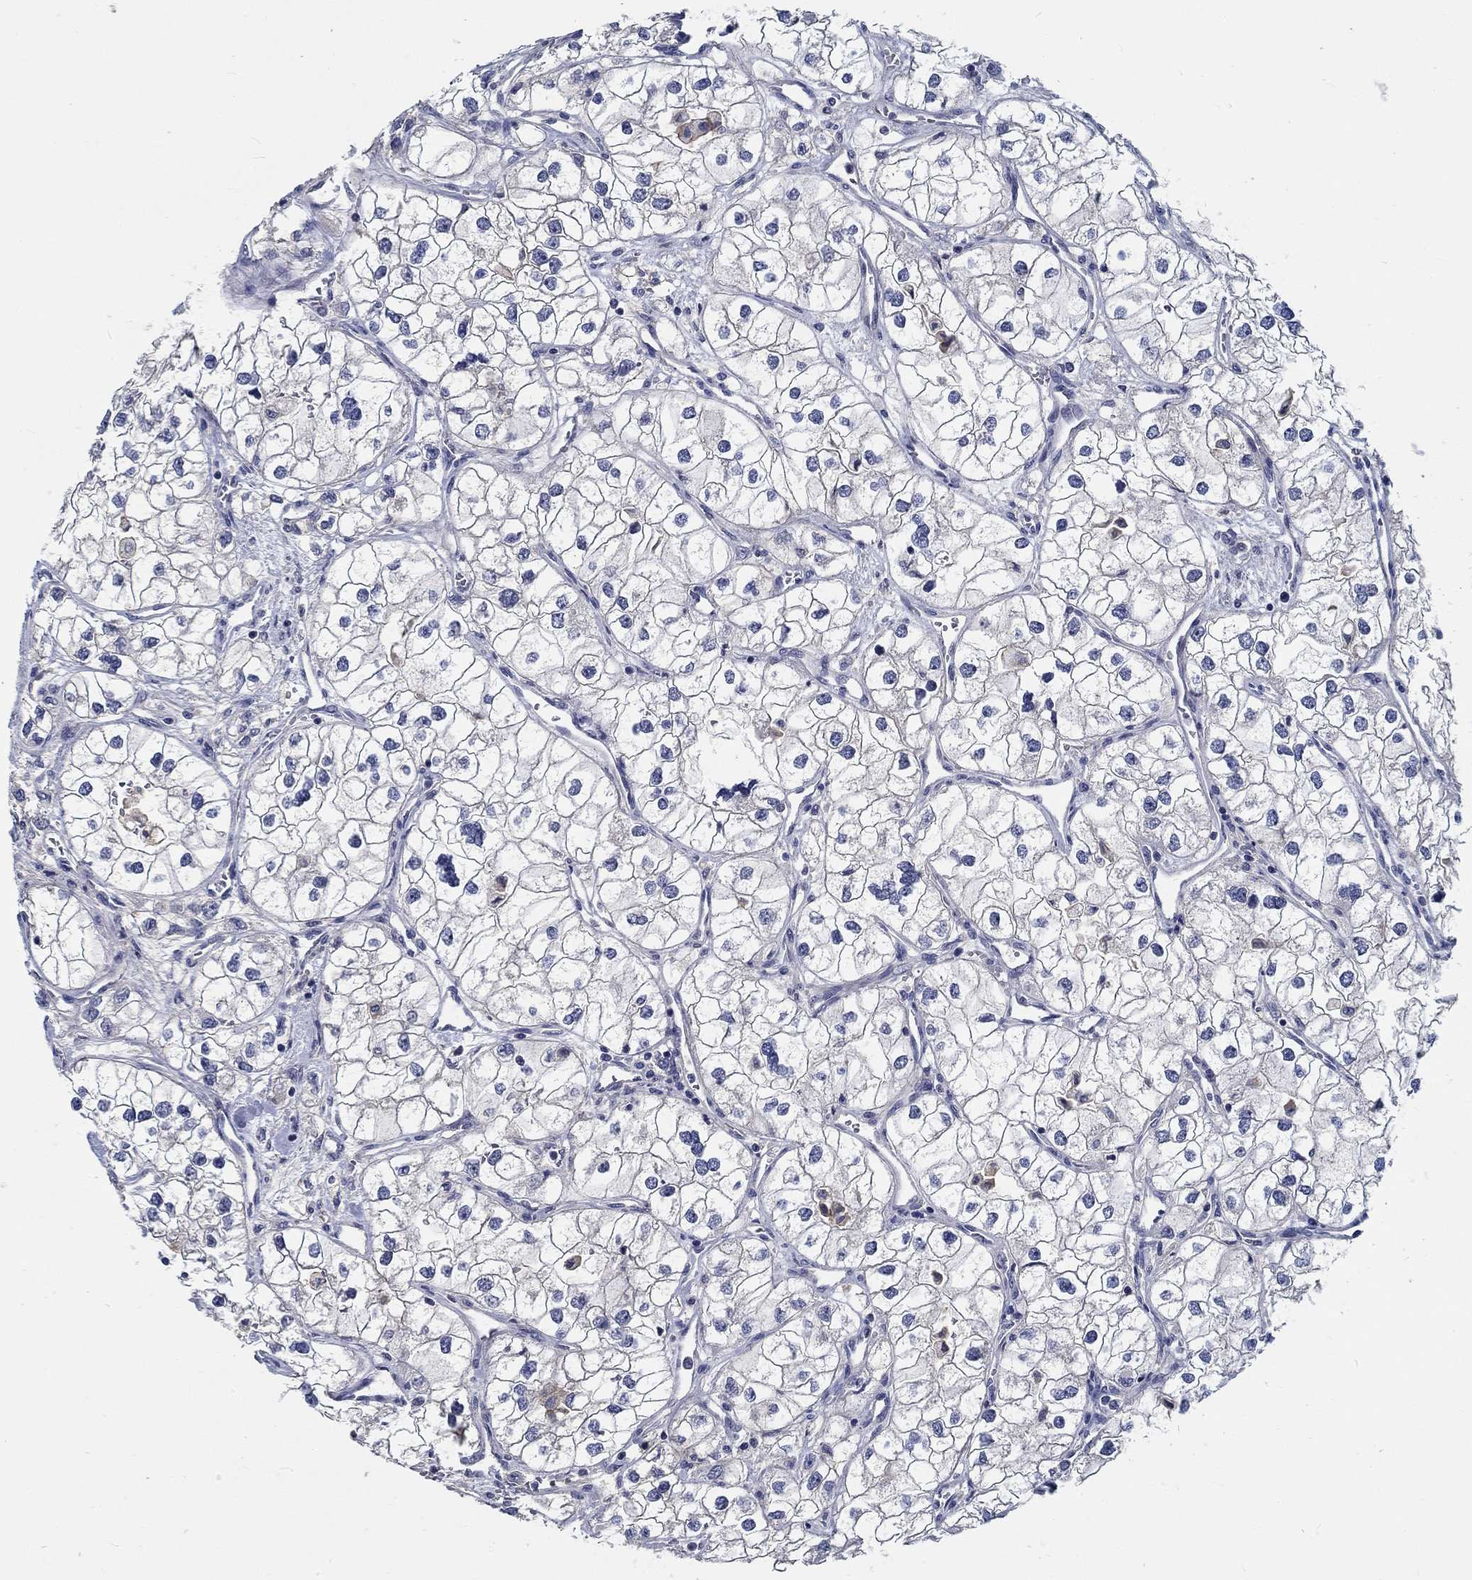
{"staining": {"intensity": "negative", "quantity": "none", "location": "none"}, "tissue": "renal cancer", "cell_type": "Tumor cells", "image_type": "cancer", "snomed": [{"axis": "morphology", "description": "Adenocarcinoma, NOS"}, {"axis": "topography", "description": "Kidney"}], "caption": "A high-resolution image shows immunohistochemistry (IHC) staining of adenocarcinoma (renal), which reveals no significant expression in tumor cells. (Immunohistochemistry (ihc), brightfield microscopy, high magnification).", "gene": "MYBPC1", "patient": {"sex": "male", "age": 59}}